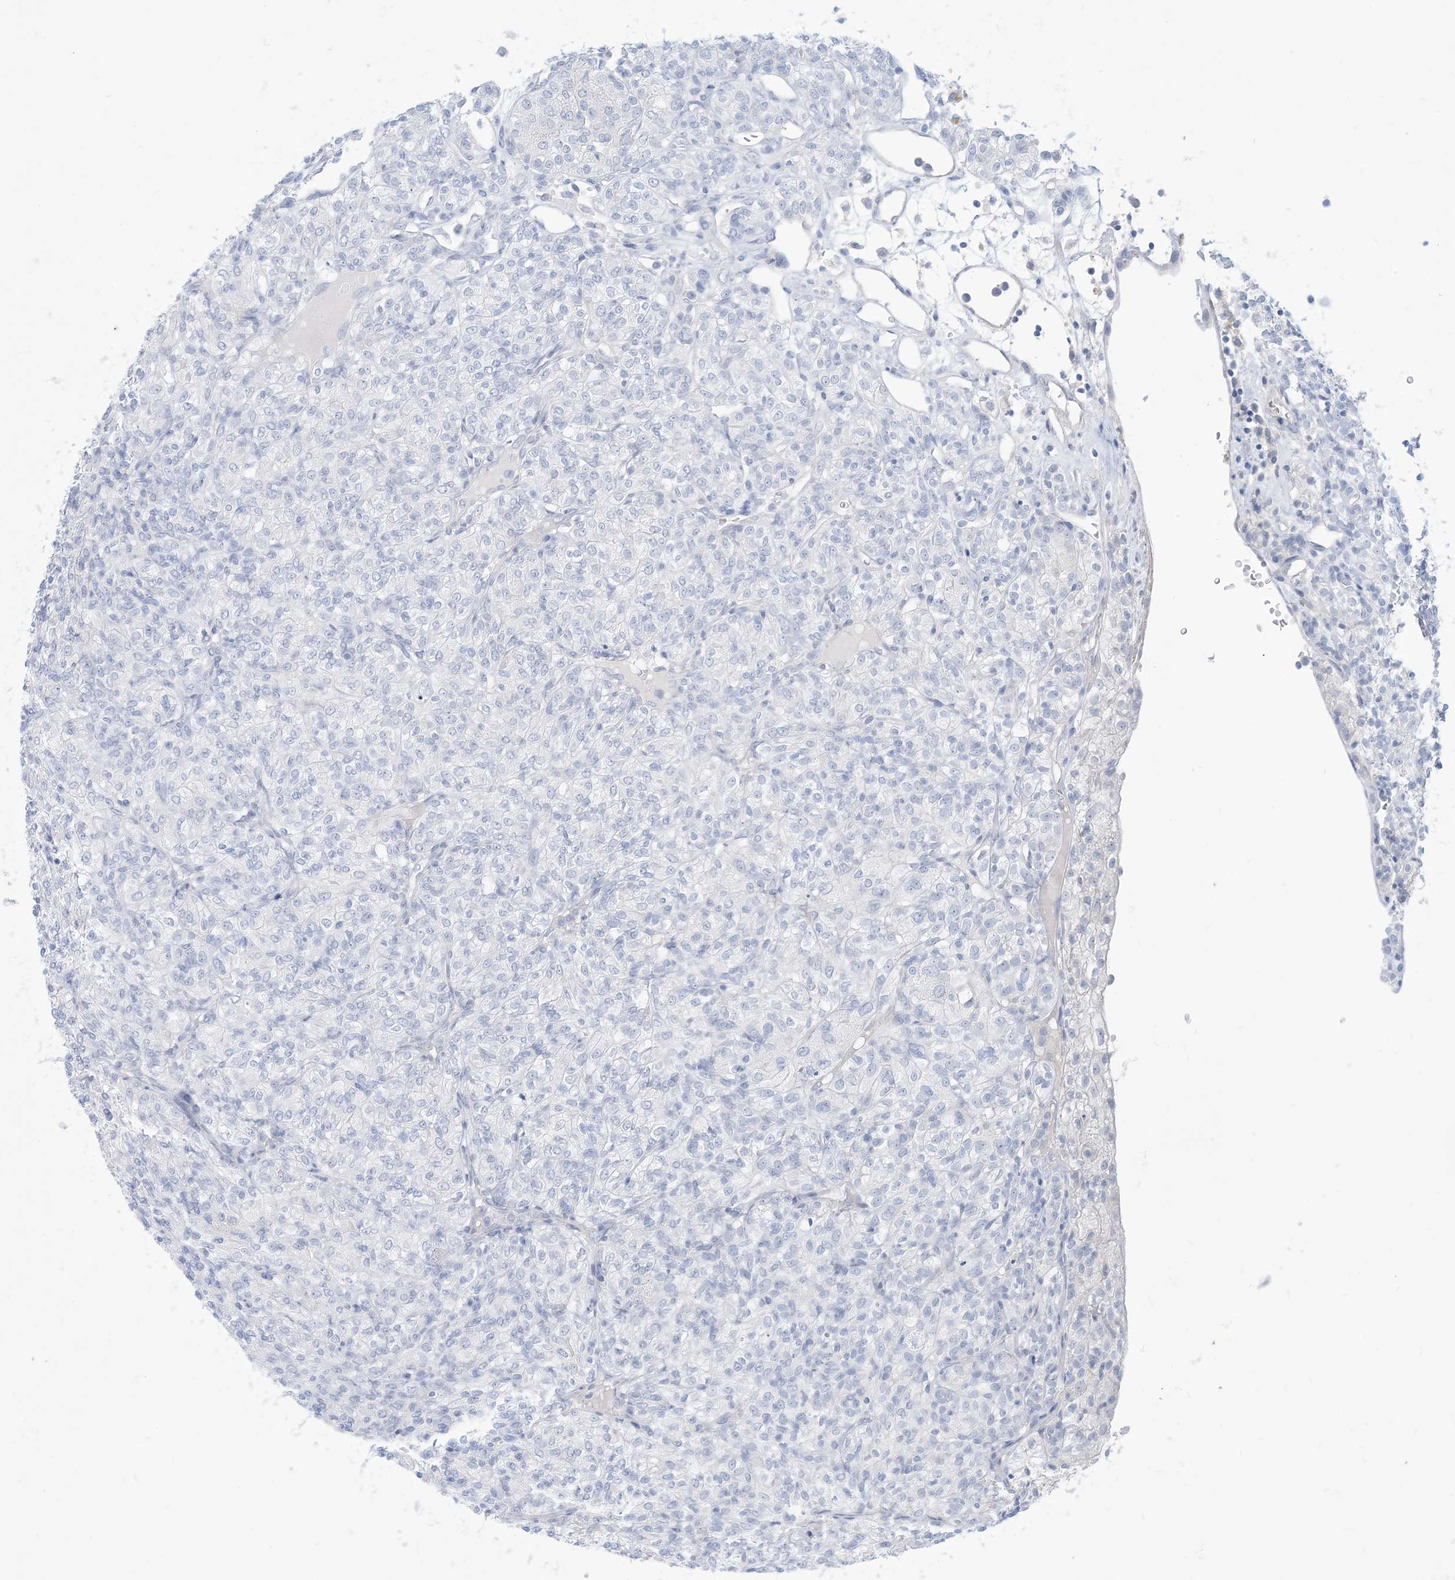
{"staining": {"intensity": "negative", "quantity": "none", "location": "none"}, "tissue": "renal cancer", "cell_type": "Tumor cells", "image_type": "cancer", "snomed": [{"axis": "morphology", "description": "Adenocarcinoma, NOS"}, {"axis": "topography", "description": "Kidney"}], "caption": "IHC of human renal cancer (adenocarcinoma) displays no expression in tumor cells.", "gene": "MARS2", "patient": {"sex": "male", "age": 77}}